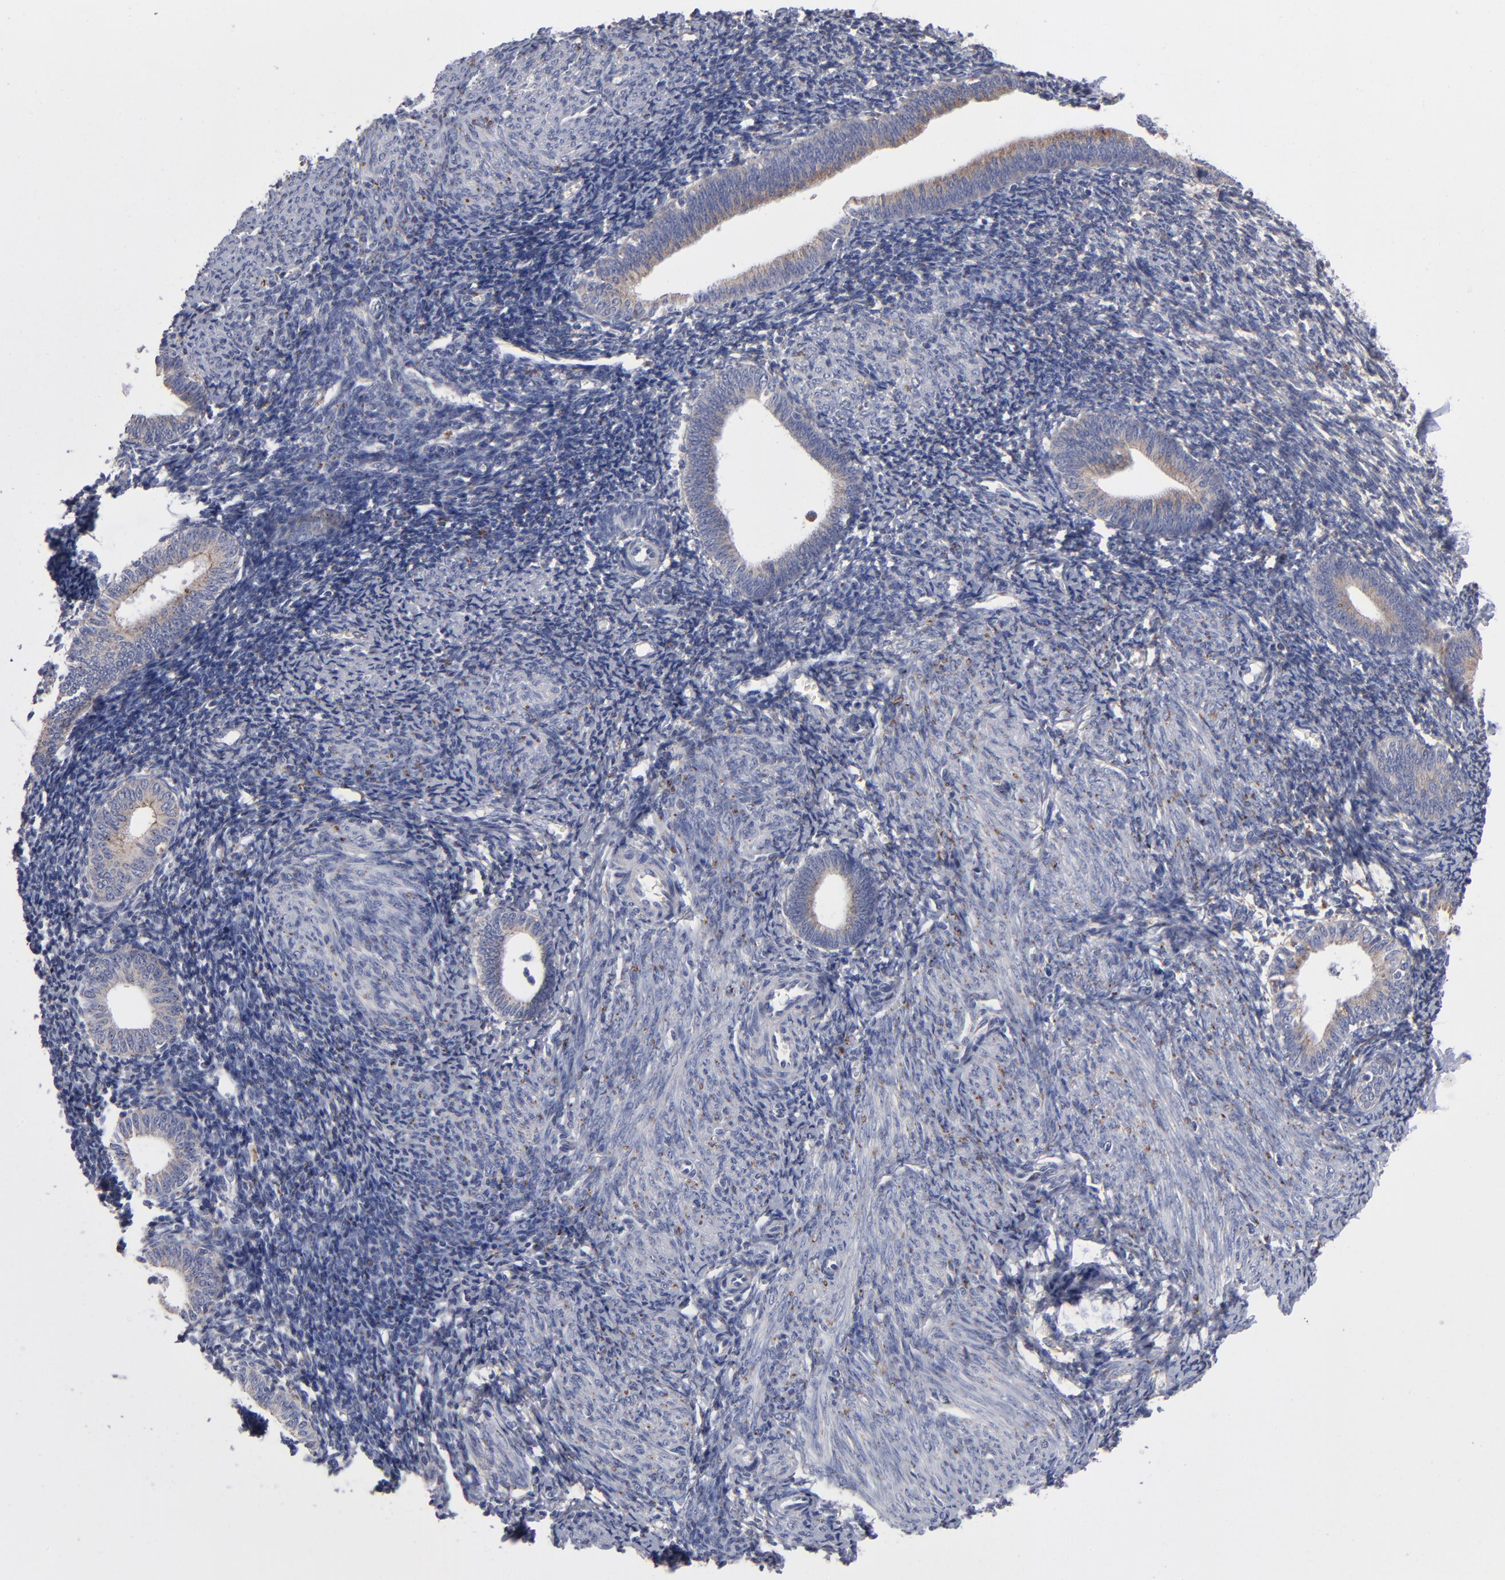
{"staining": {"intensity": "negative", "quantity": "none", "location": "none"}, "tissue": "endometrium", "cell_type": "Cells in endometrial stroma", "image_type": "normal", "snomed": [{"axis": "morphology", "description": "Normal tissue, NOS"}, {"axis": "topography", "description": "Endometrium"}], "caption": "Immunohistochemistry image of unremarkable human endometrium stained for a protein (brown), which displays no positivity in cells in endometrial stroma.", "gene": "RRAGA", "patient": {"sex": "female", "age": 57}}